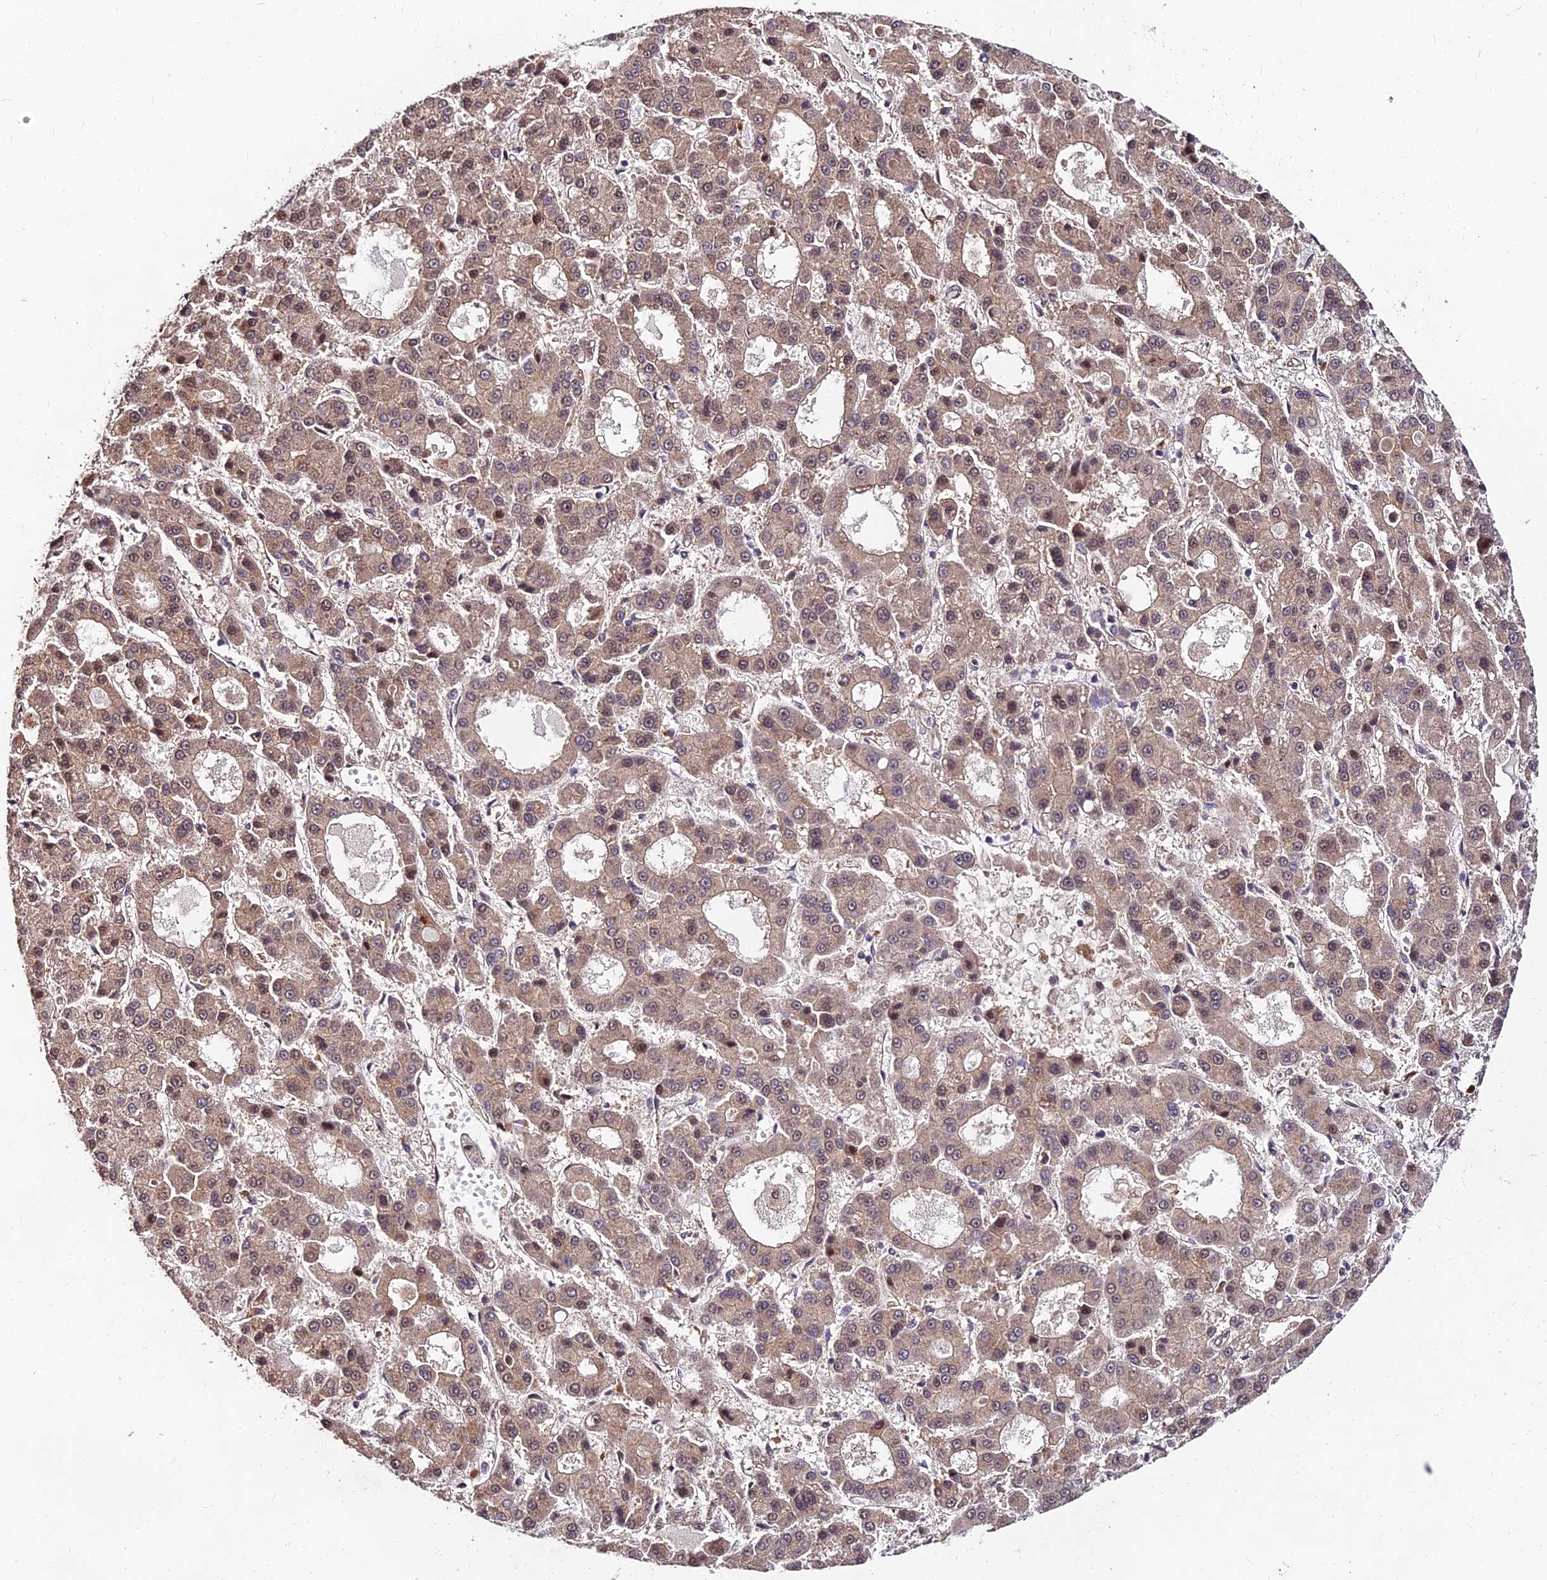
{"staining": {"intensity": "weak", "quantity": ">75%", "location": "cytoplasmic/membranous,nuclear"}, "tissue": "liver cancer", "cell_type": "Tumor cells", "image_type": "cancer", "snomed": [{"axis": "morphology", "description": "Carcinoma, Hepatocellular, NOS"}, {"axis": "topography", "description": "Liver"}], "caption": "This image demonstrates liver hepatocellular carcinoma stained with immunohistochemistry (IHC) to label a protein in brown. The cytoplasmic/membranous and nuclear of tumor cells show weak positivity for the protein. Nuclei are counter-stained blue.", "gene": "MKKS", "patient": {"sex": "male", "age": 70}}